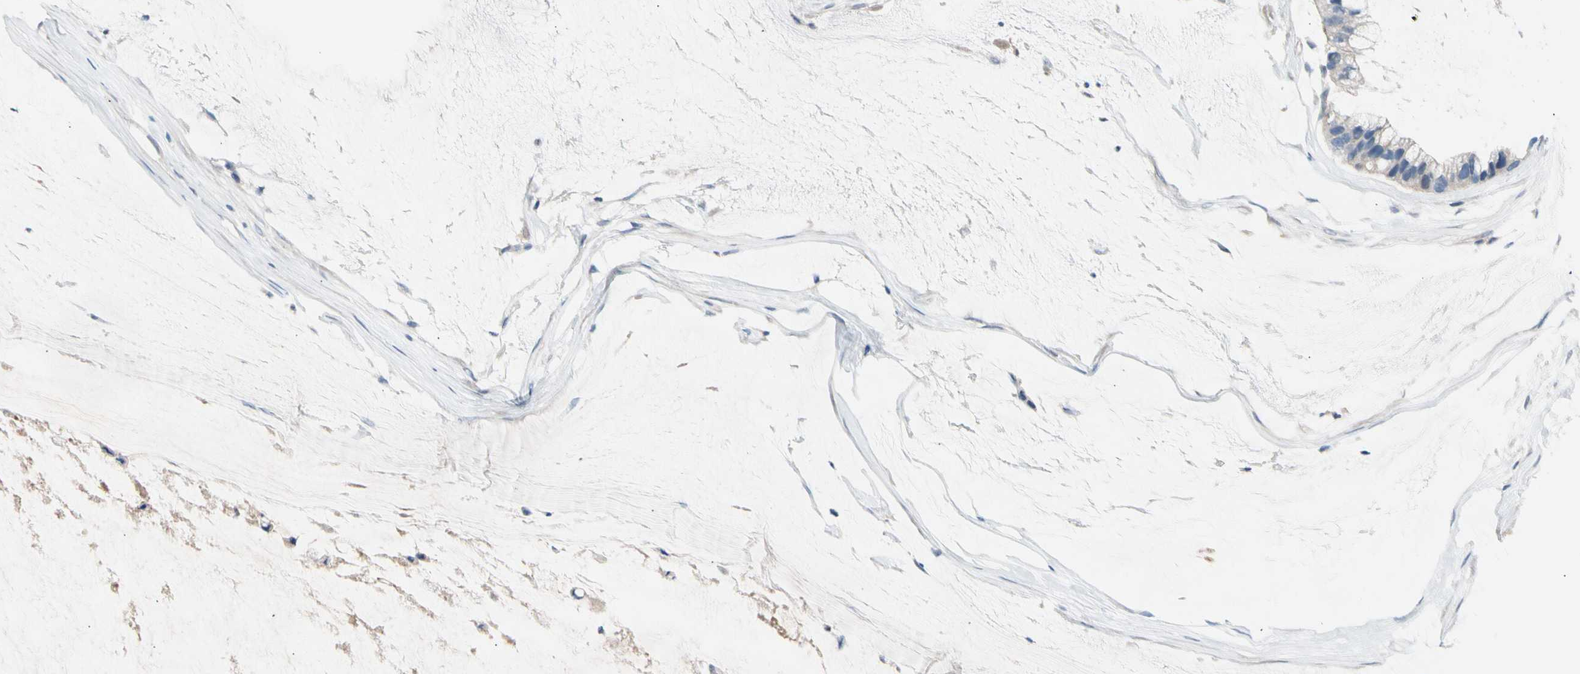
{"staining": {"intensity": "weak", "quantity": "<25%", "location": "cytoplasmic/membranous"}, "tissue": "ovarian cancer", "cell_type": "Tumor cells", "image_type": "cancer", "snomed": [{"axis": "morphology", "description": "Cystadenocarcinoma, mucinous, NOS"}, {"axis": "topography", "description": "Ovary"}], "caption": "This is an IHC photomicrograph of ovarian cancer (mucinous cystadenocarcinoma). There is no staining in tumor cells.", "gene": "CASQ1", "patient": {"sex": "female", "age": 39}}